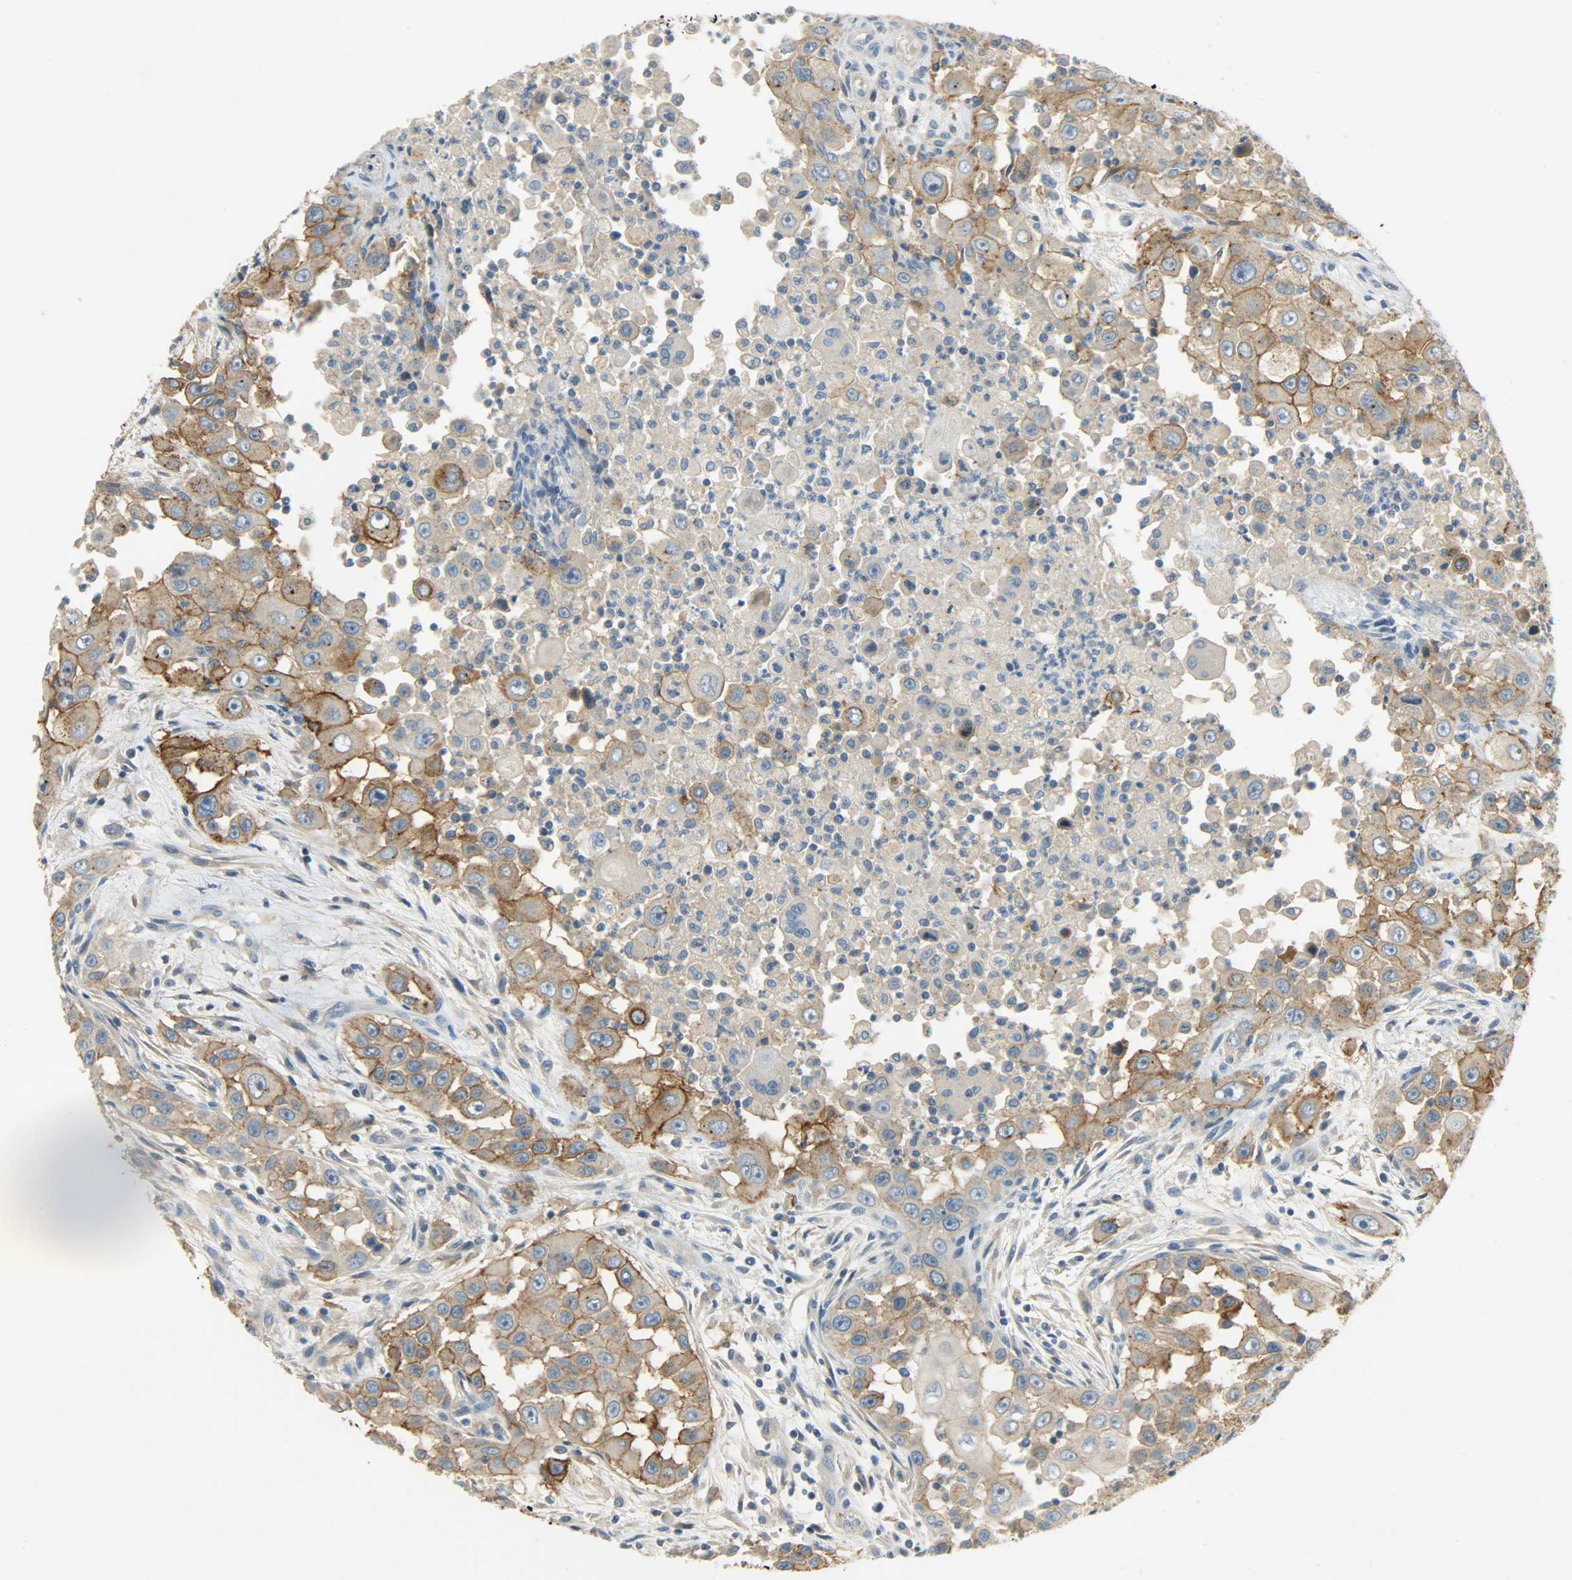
{"staining": {"intensity": "strong", "quantity": ">75%", "location": "cytoplasmic/membranous"}, "tissue": "head and neck cancer", "cell_type": "Tumor cells", "image_type": "cancer", "snomed": [{"axis": "morphology", "description": "Carcinoma, NOS"}, {"axis": "topography", "description": "Head-Neck"}], "caption": "Human head and neck cancer (carcinoma) stained for a protein (brown) reveals strong cytoplasmic/membranous positive staining in about >75% of tumor cells.", "gene": "DSG2", "patient": {"sex": "male", "age": 87}}